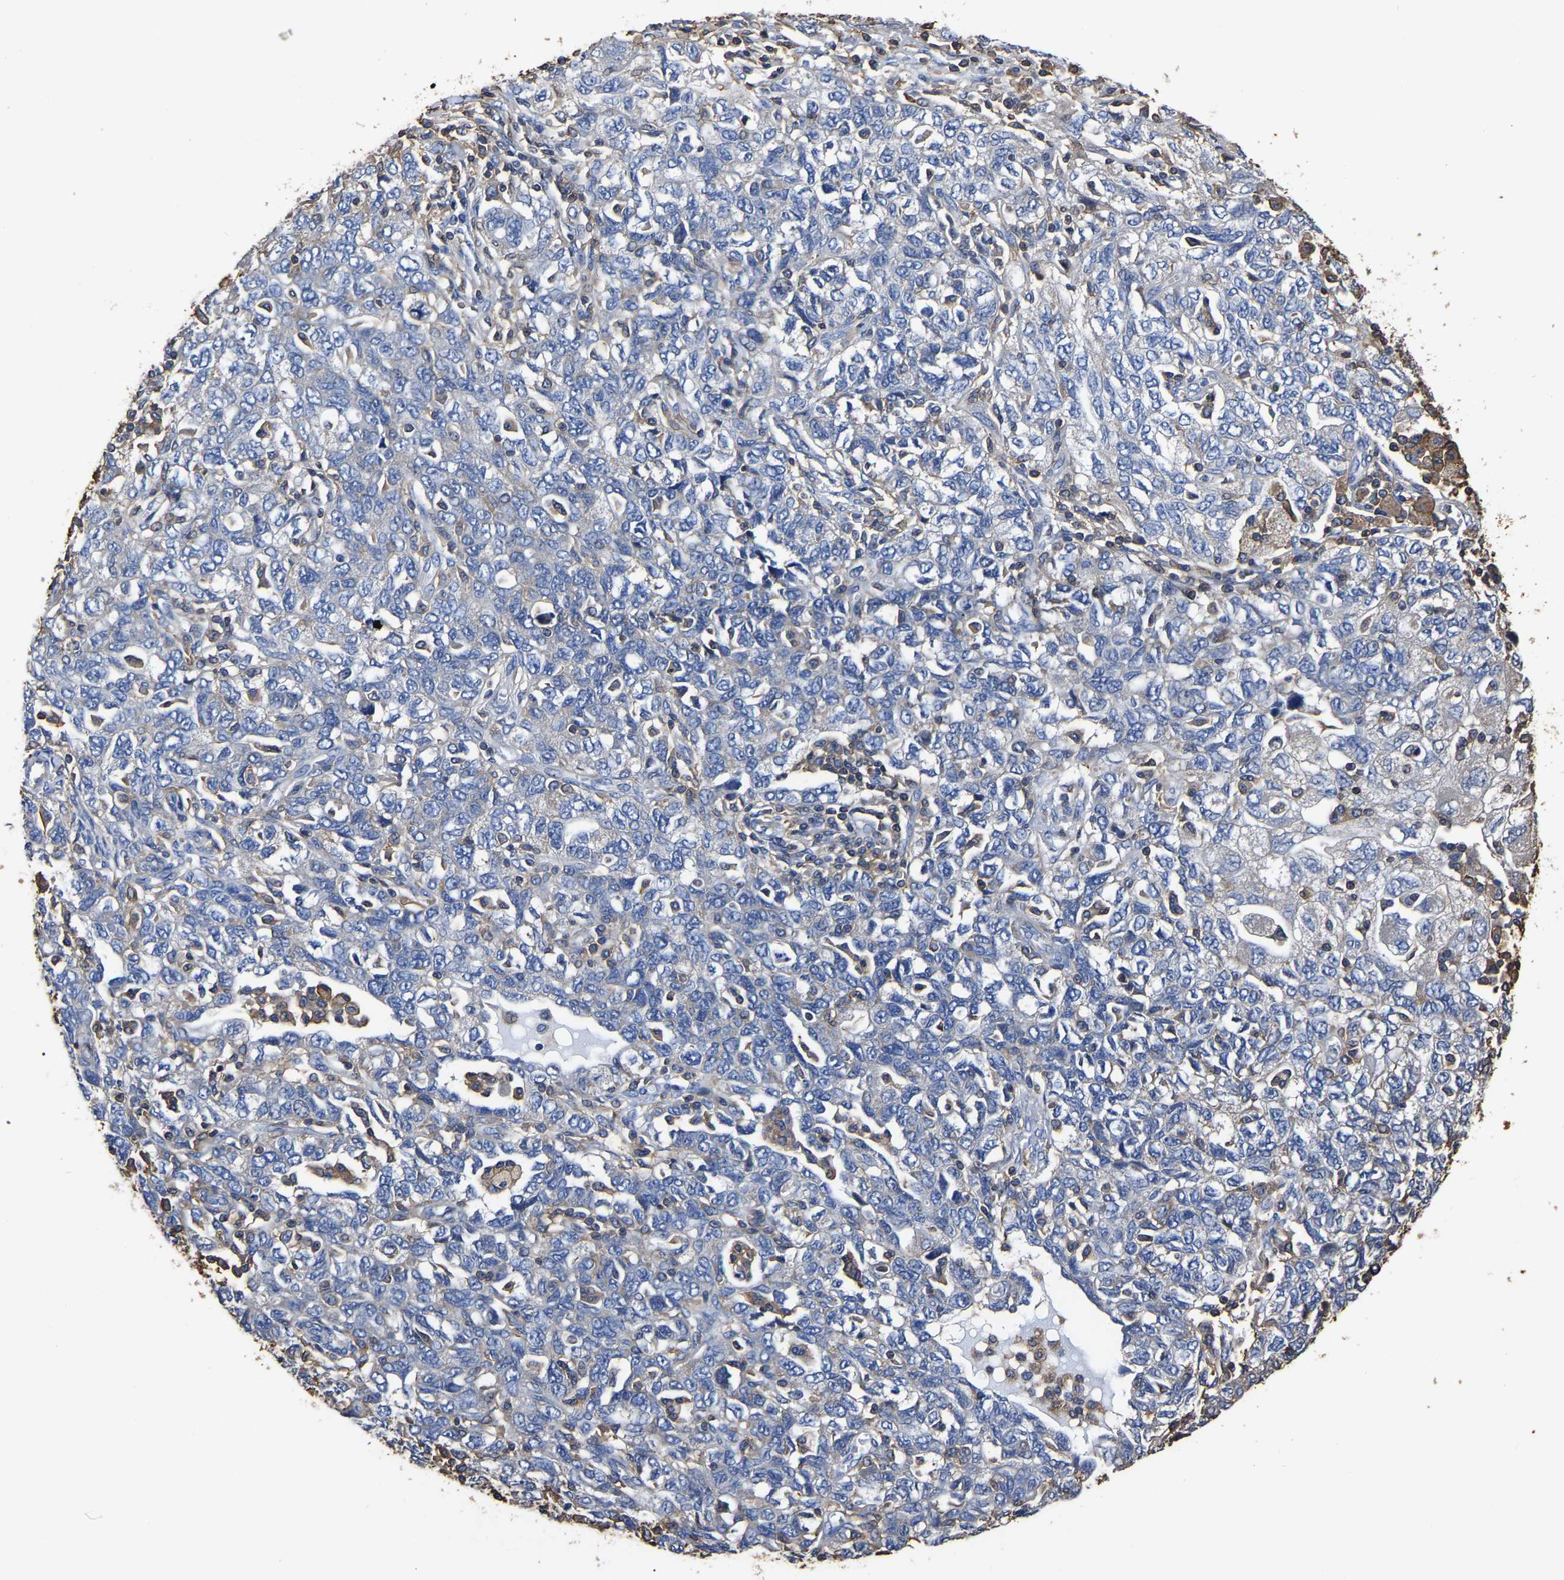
{"staining": {"intensity": "negative", "quantity": "none", "location": "none"}, "tissue": "ovarian cancer", "cell_type": "Tumor cells", "image_type": "cancer", "snomed": [{"axis": "morphology", "description": "Carcinoma, NOS"}, {"axis": "morphology", "description": "Cystadenocarcinoma, serous, NOS"}, {"axis": "topography", "description": "Ovary"}], "caption": "This micrograph is of ovarian serous cystadenocarcinoma stained with immunohistochemistry to label a protein in brown with the nuclei are counter-stained blue. There is no staining in tumor cells.", "gene": "ARMT1", "patient": {"sex": "female", "age": 69}}